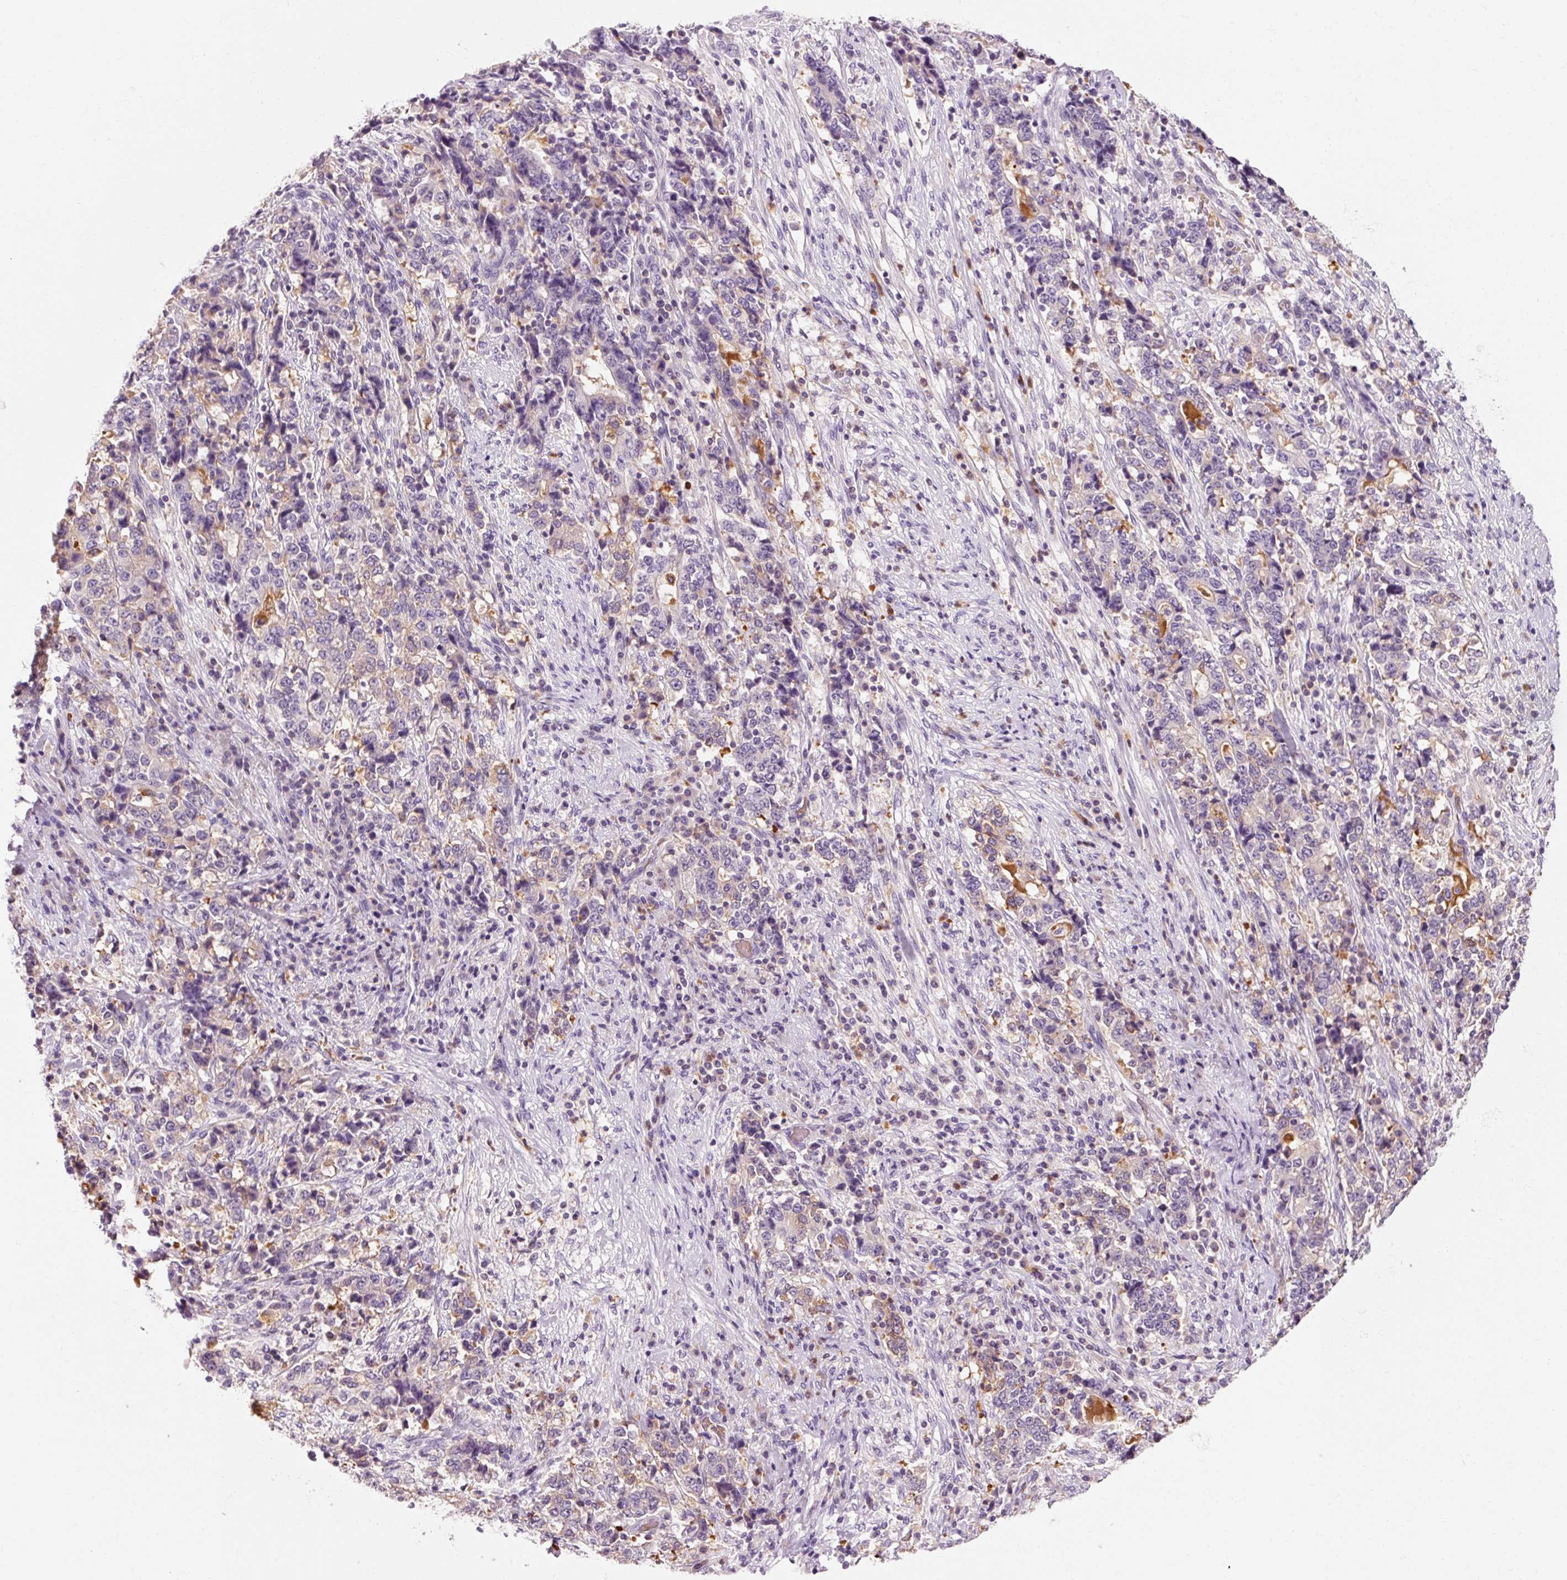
{"staining": {"intensity": "negative", "quantity": "none", "location": "none"}, "tissue": "stomach cancer", "cell_type": "Tumor cells", "image_type": "cancer", "snomed": [{"axis": "morphology", "description": "Normal tissue, NOS"}, {"axis": "morphology", "description": "Adenocarcinoma, NOS"}, {"axis": "topography", "description": "Stomach, upper"}, {"axis": "topography", "description": "Stomach"}], "caption": "Tumor cells show no significant protein expression in stomach cancer. (IHC, brightfield microscopy, high magnification).", "gene": "OR8K1", "patient": {"sex": "male", "age": 59}}